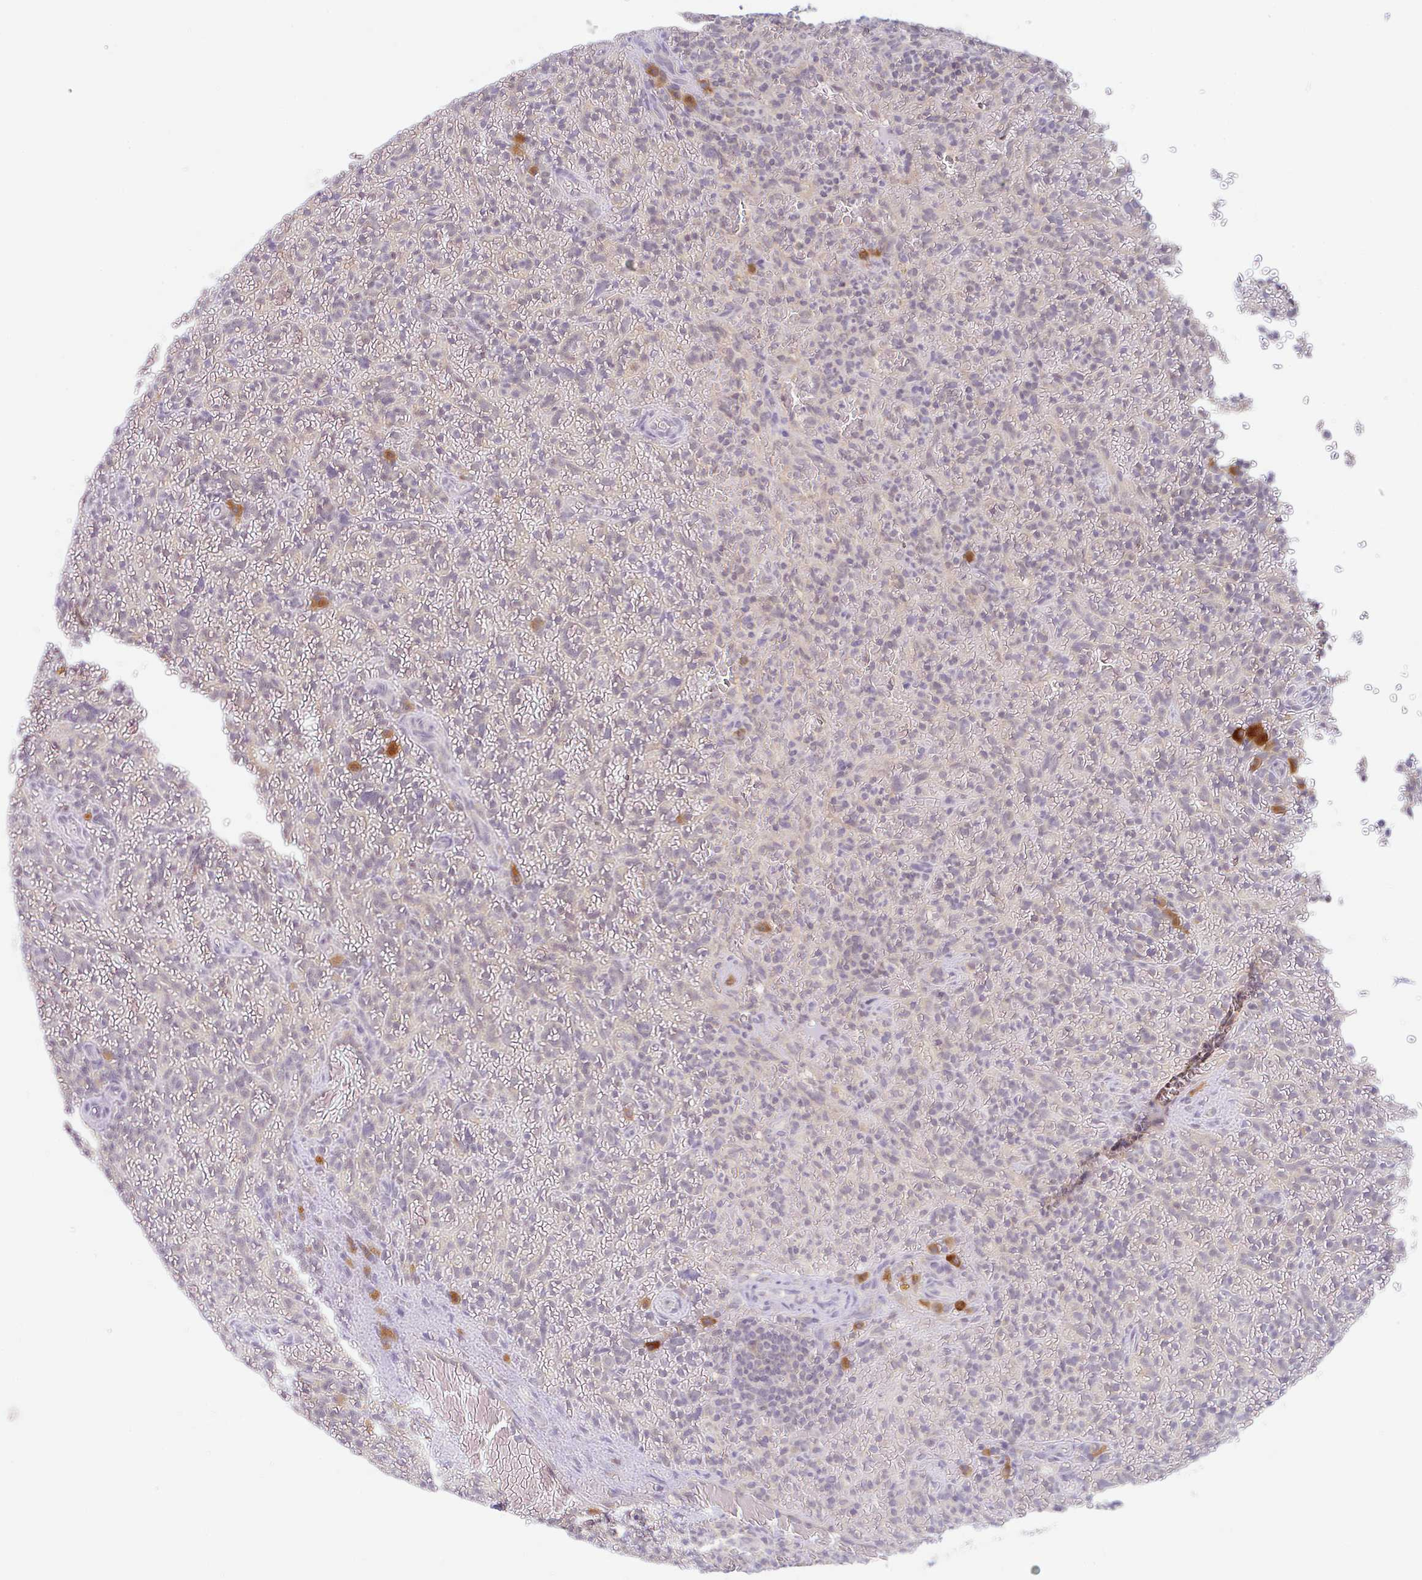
{"staining": {"intensity": "negative", "quantity": "none", "location": "none"}, "tissue": "lymphoma", "cell_type": "Tumor cells", "image_type": "cancer", "snomed": [{"axis": "morphology", "description": "Malignant lymphoma, non-Hodgkin's type, Low grade"}, {"axis": "topography", "description": "Spleen"}], "caption": "Tumor cells are negative for protein expression in human low-grade malignant lymphoma, non-Hodgkin's type.", "gene": "DERL2", "patient": {"sex": "female", "age": 64}}